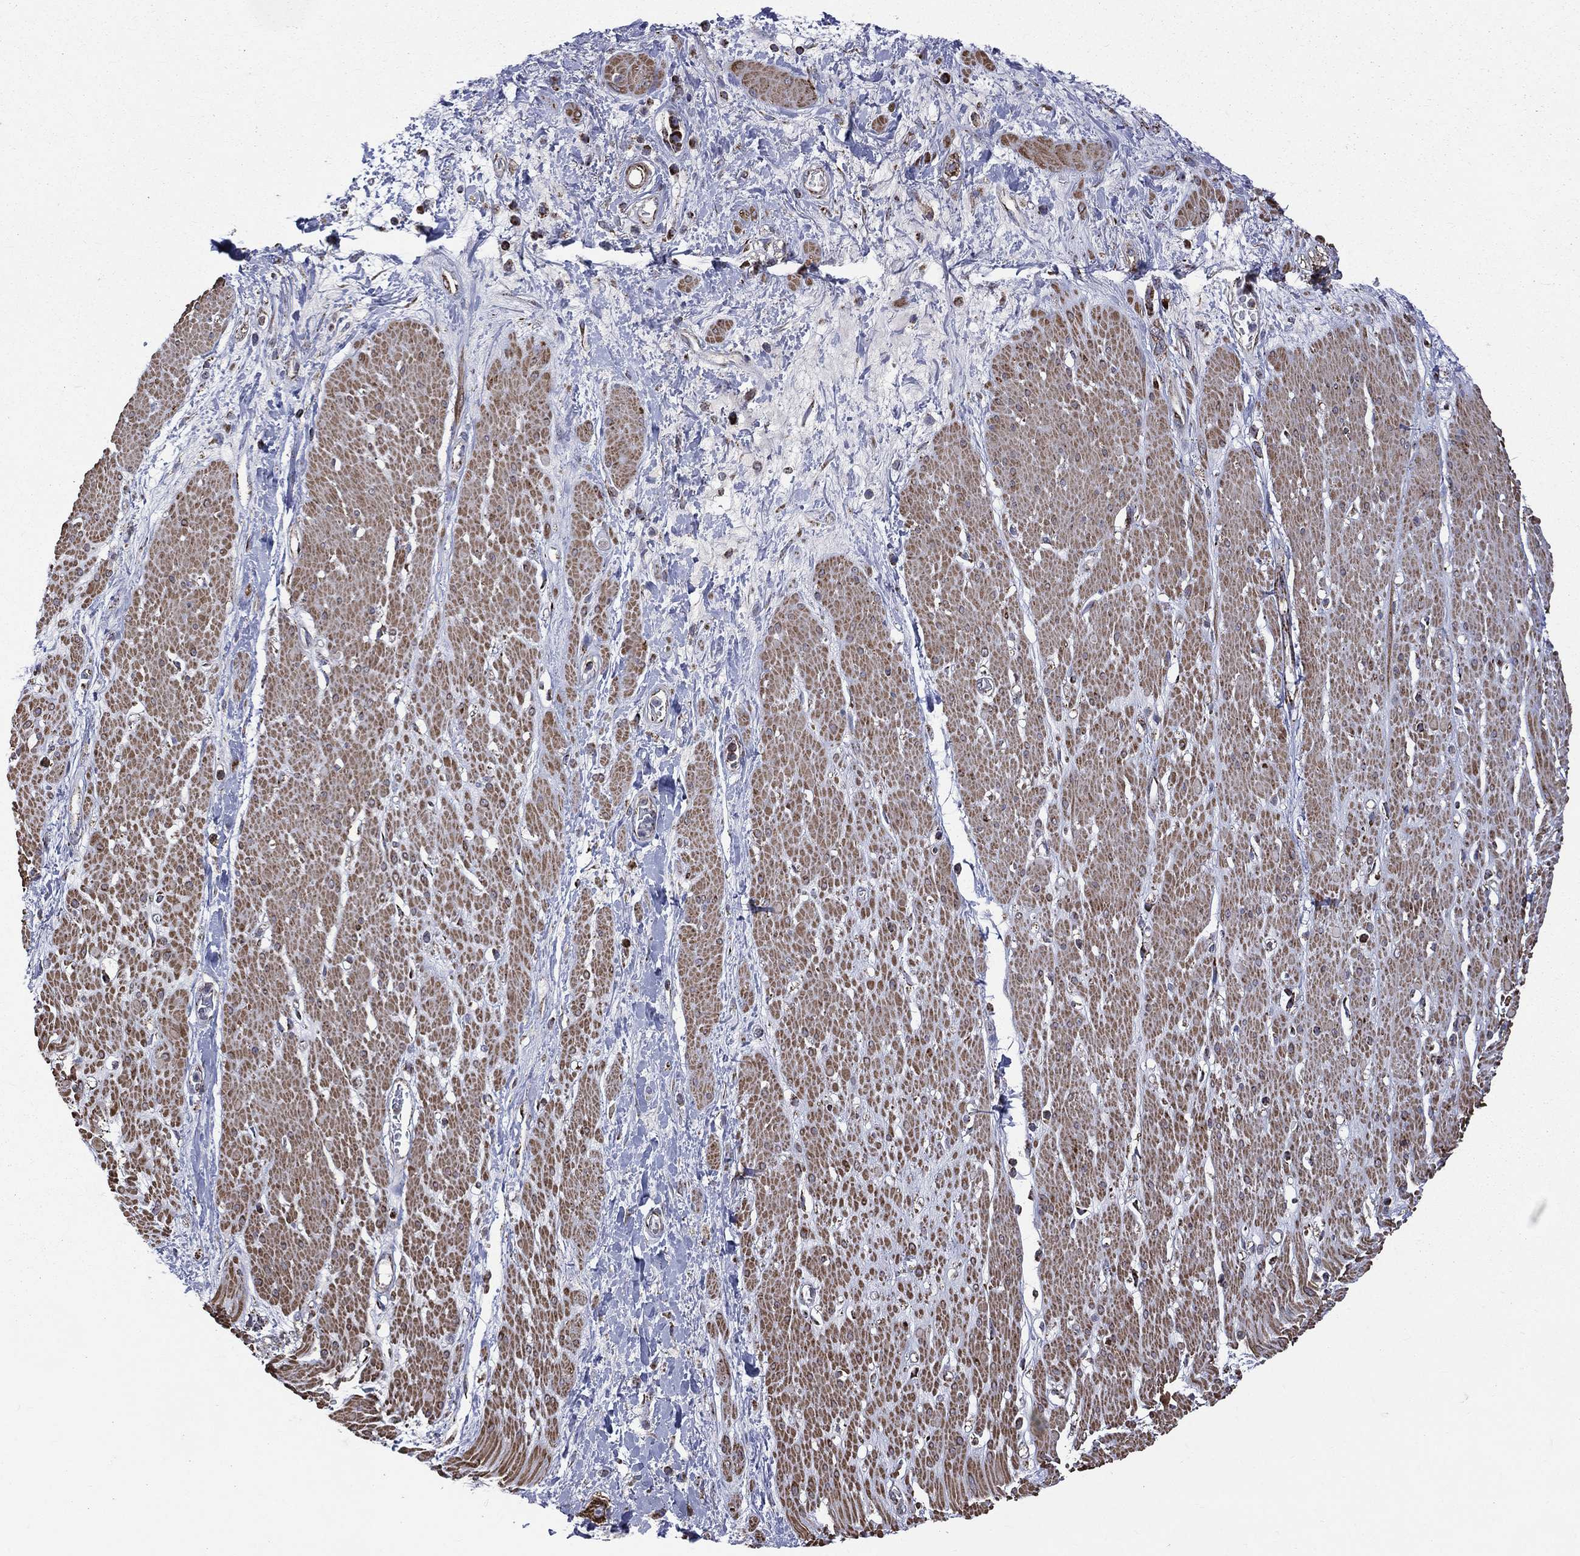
{"staining": {"intensity": "moderate", "quantity": ">75%", "location": "cytoplasmic/membranous"}, "tissue": "smooth muscle", "cell_type": "Smooth muscle cells", "image_type": "normal", "snomed": [{"axis": "morphology", "description": "Normal tissue, NOS"}, {"axis": "topography", "description": "Soft tissue"}, {"axis": "topography", "description": "Smooth muscle"}], "caption": "Smooth muscle stained with DAB IHC displays medium levels of moderate cytoplasmic/membranous expression in approximately >75% of smooth muscle cells.", "gene": "GOT2", "patient": {"sex": "male", "age": 72}}